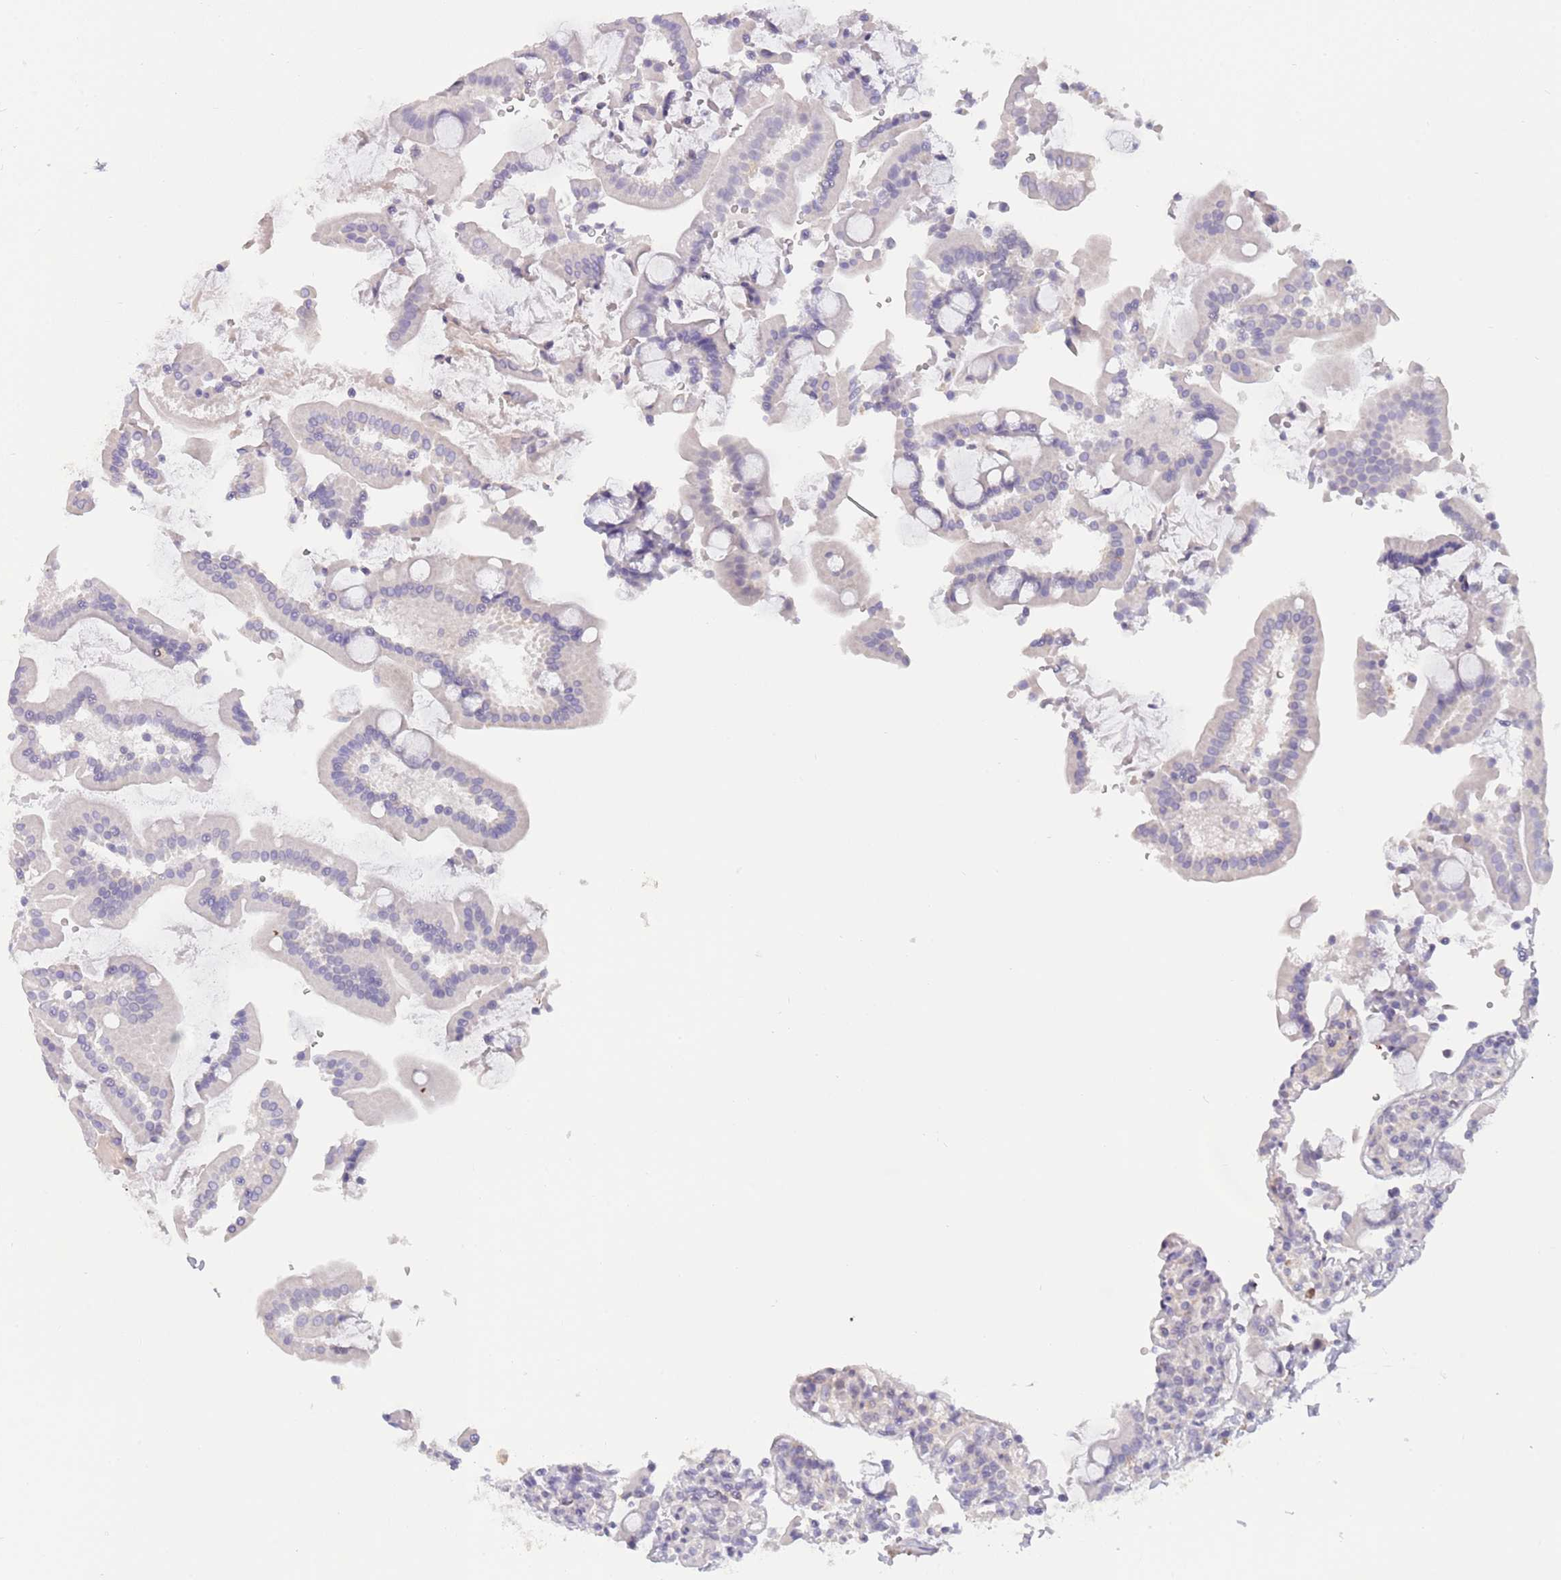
{"staining": {"intensity": "negative", "quantity": "none", "location": "none"}, "tissue": "duodenum", "cell_type": "Glandular cells", "image_type": "normal", "snomed": [{"axis": "morphology", "description": "Normal tissue, NOS"}, {"axis": "topography", "description": "Duodenum"}], "caption": "This is a histopathology image of IHC staining of normal duodenum, which shows no expression in glandular cells.", "gene": "PIMREG", "patient": {"sex": "male", "age": 55}}